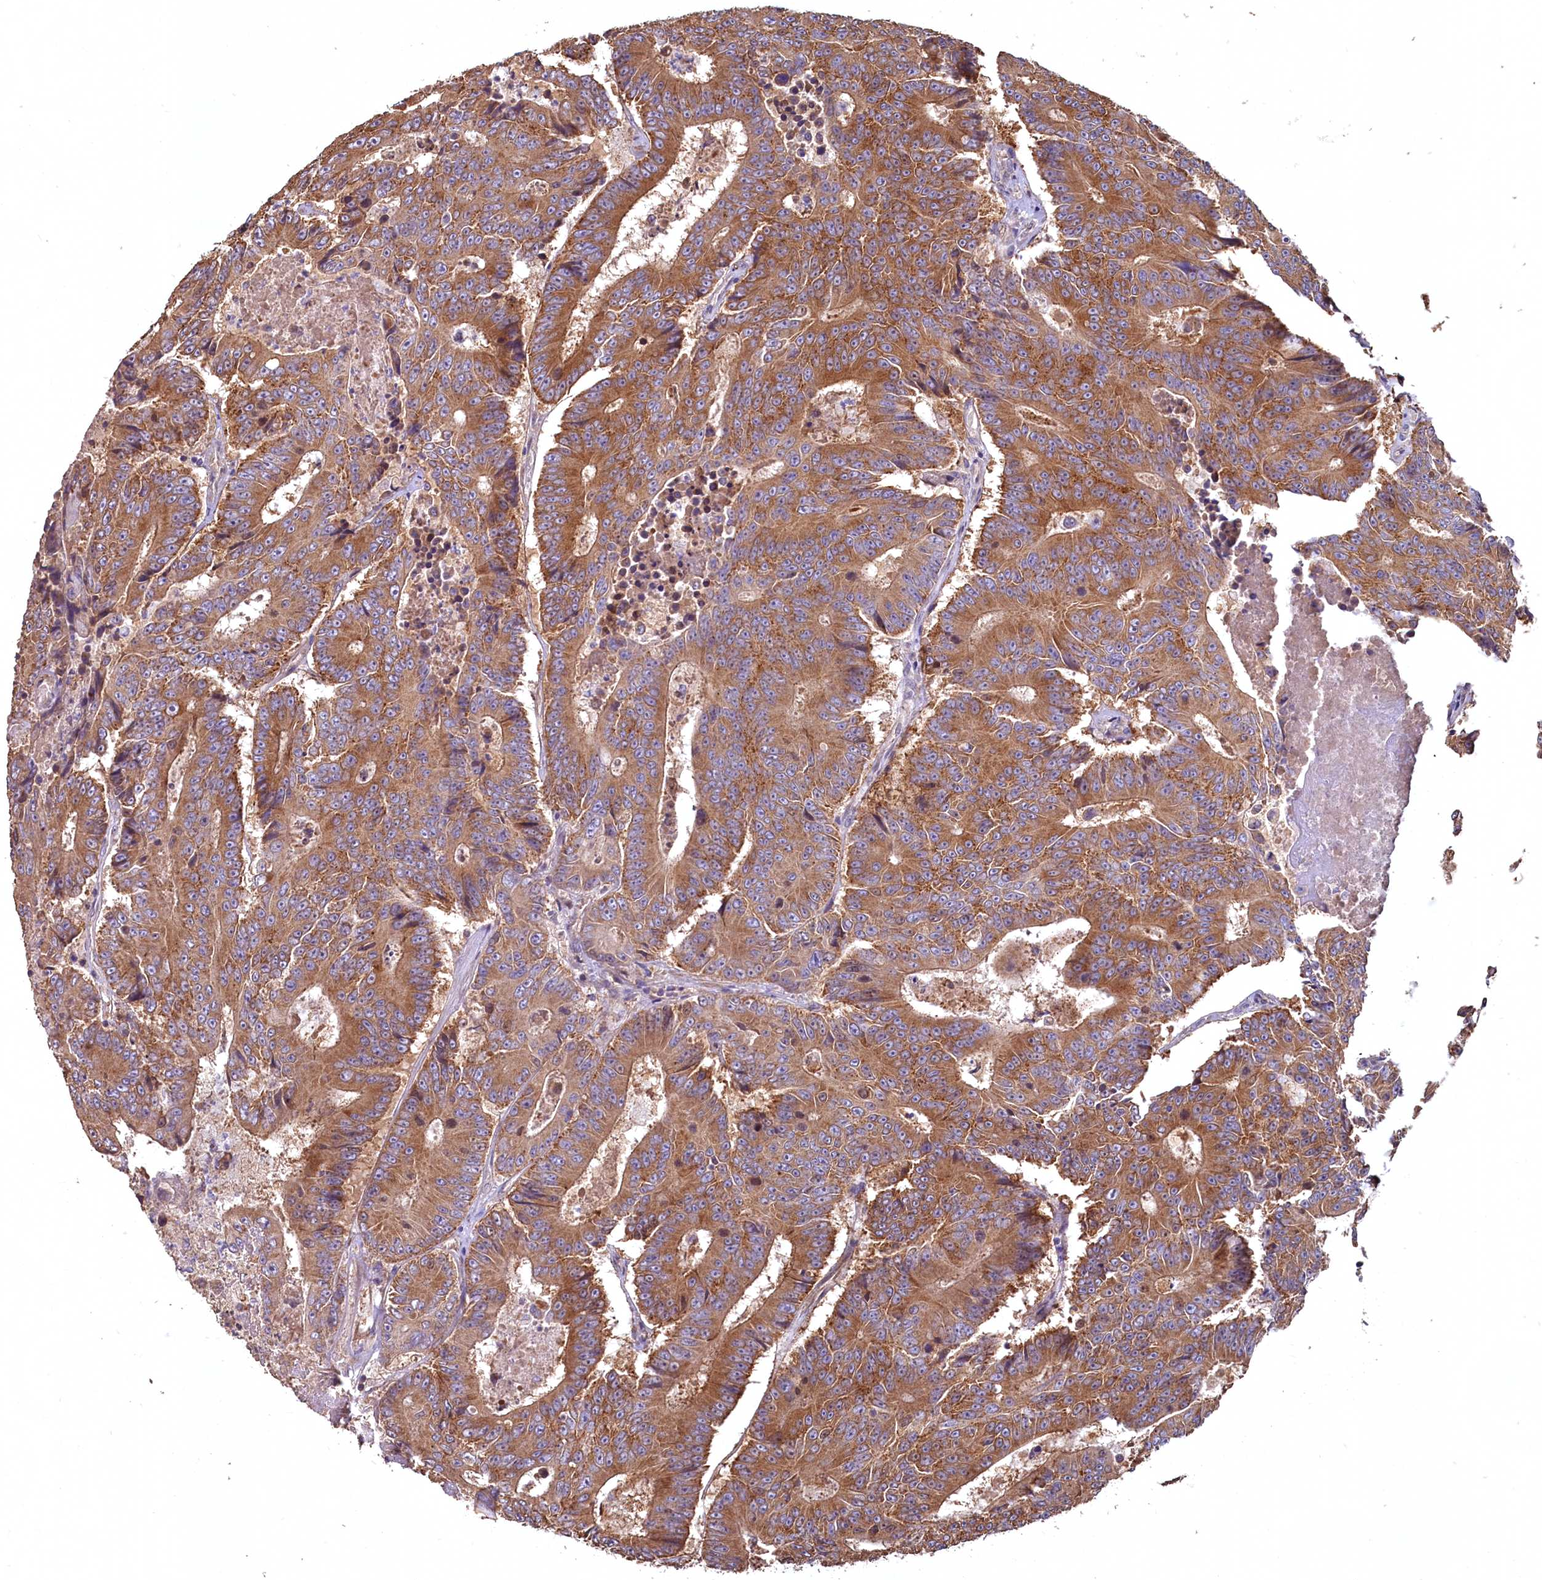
{"staining": {"intensity": "moderate", "quantity": ">75%", "location": "cytoplasmic/membranous"}, "tissue": "colorectal cancer", "cell_type": "Tumor cells", "image_type": "cancer", "snomed": [{"axis": "morphology", "description": "Adenocarcinoma, NOS"}, {"axis": "topography", "description": "Colon"}], "caption": "Colorectal cancer (adenocarcinoma) stained with a protein marker exhibits moderate staining in tumor cells.", "gene": "FUNDC1", "patient": {"sex": "male", "age": 83}}